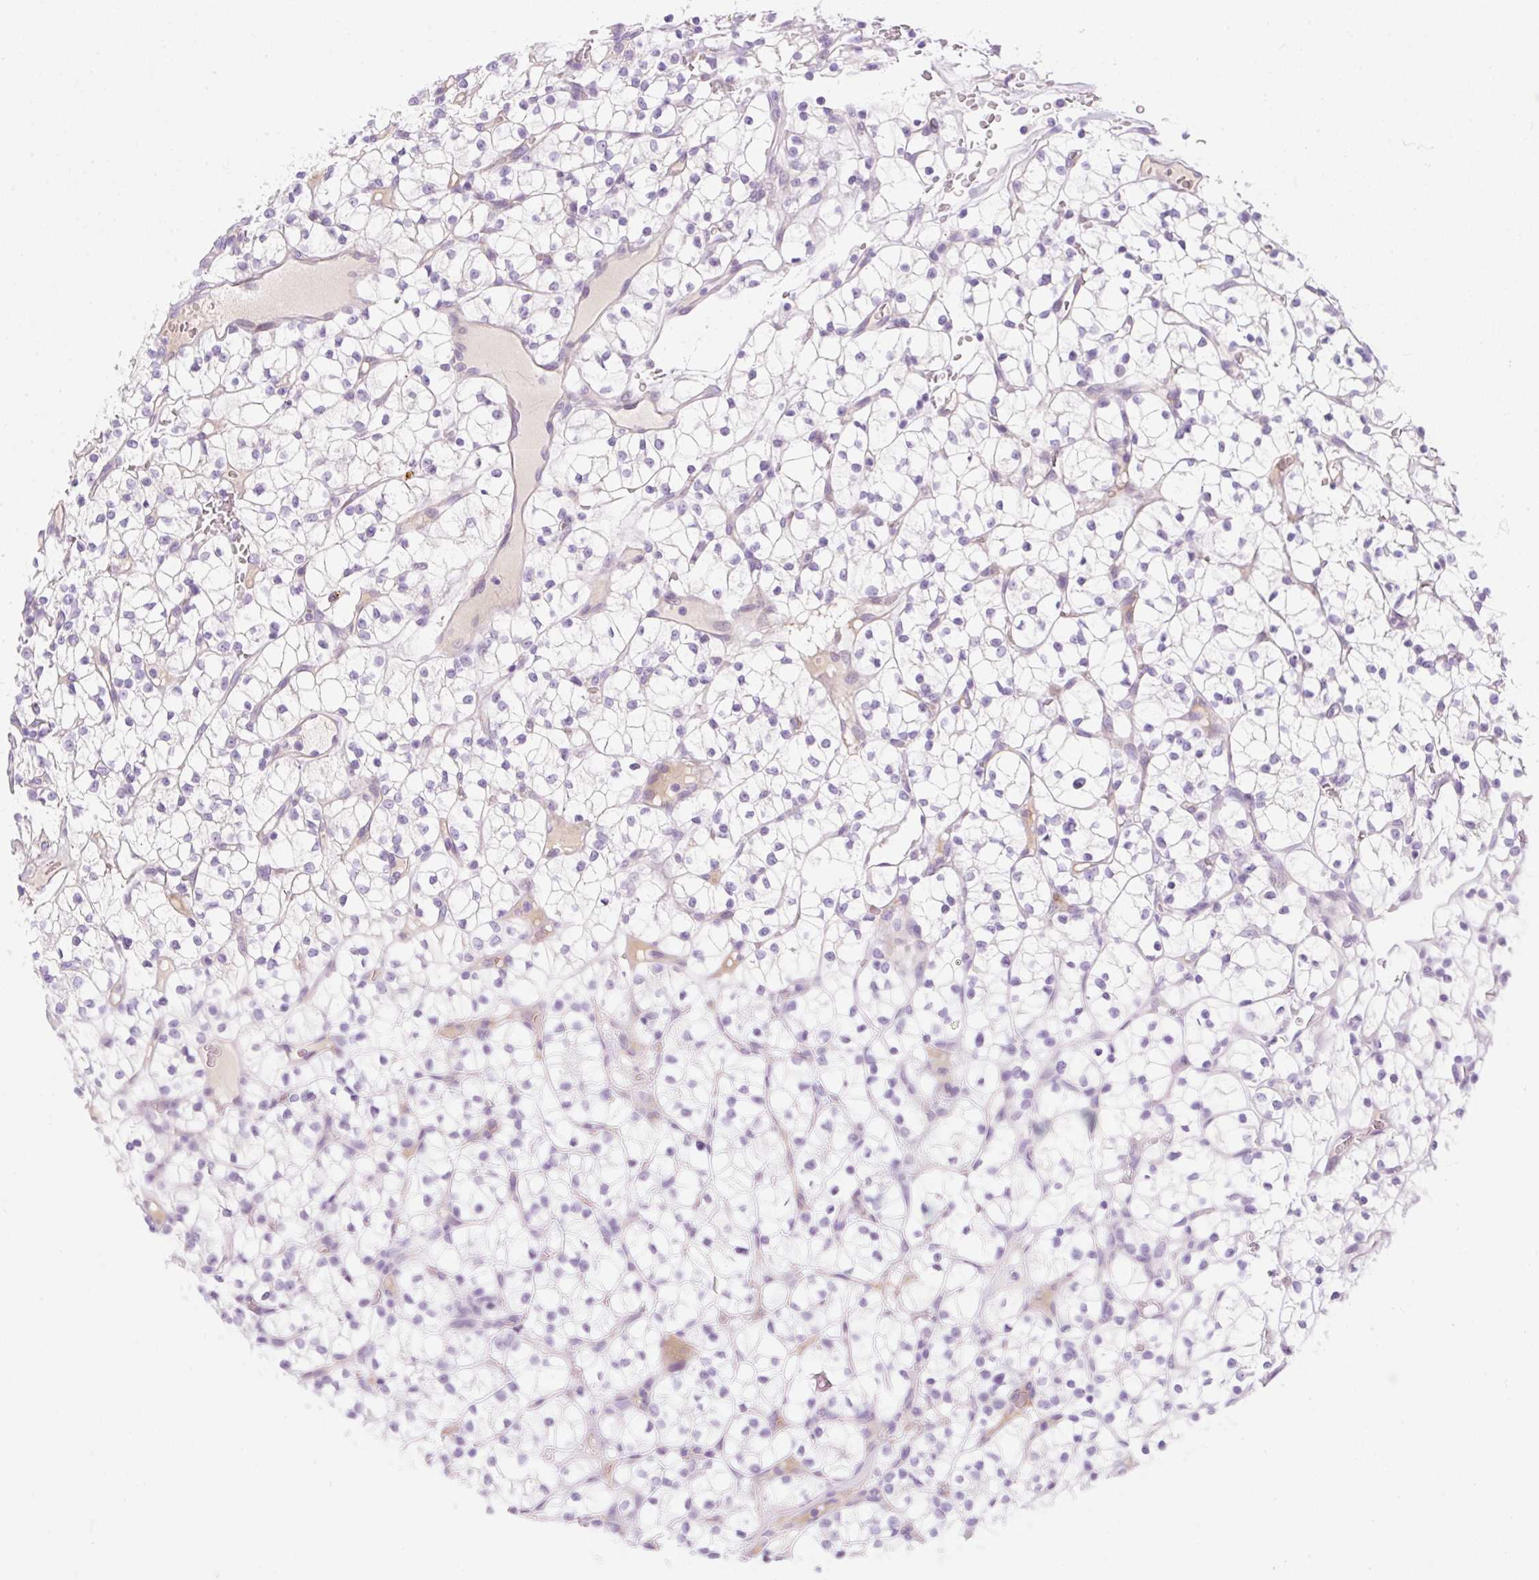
{"staining": {"intensity": "negative", "quantity": "none", "location": "none"}, "tissue": "renal cancer", "cell_type": "Tumor cells", "image_type": "cancer", "snomed": [{"axis": "morphology", "description": "Adenocarcinoma, NOS"}, {"axis": "topography", "description": "Kidney"}], "caption": "Immunohistochemical staining of human renal adenocarcinoma demonstrates no significant staining in tumor cells.", "gene": "ZNF121", "patient": {"sex": "female", "age": 64}}